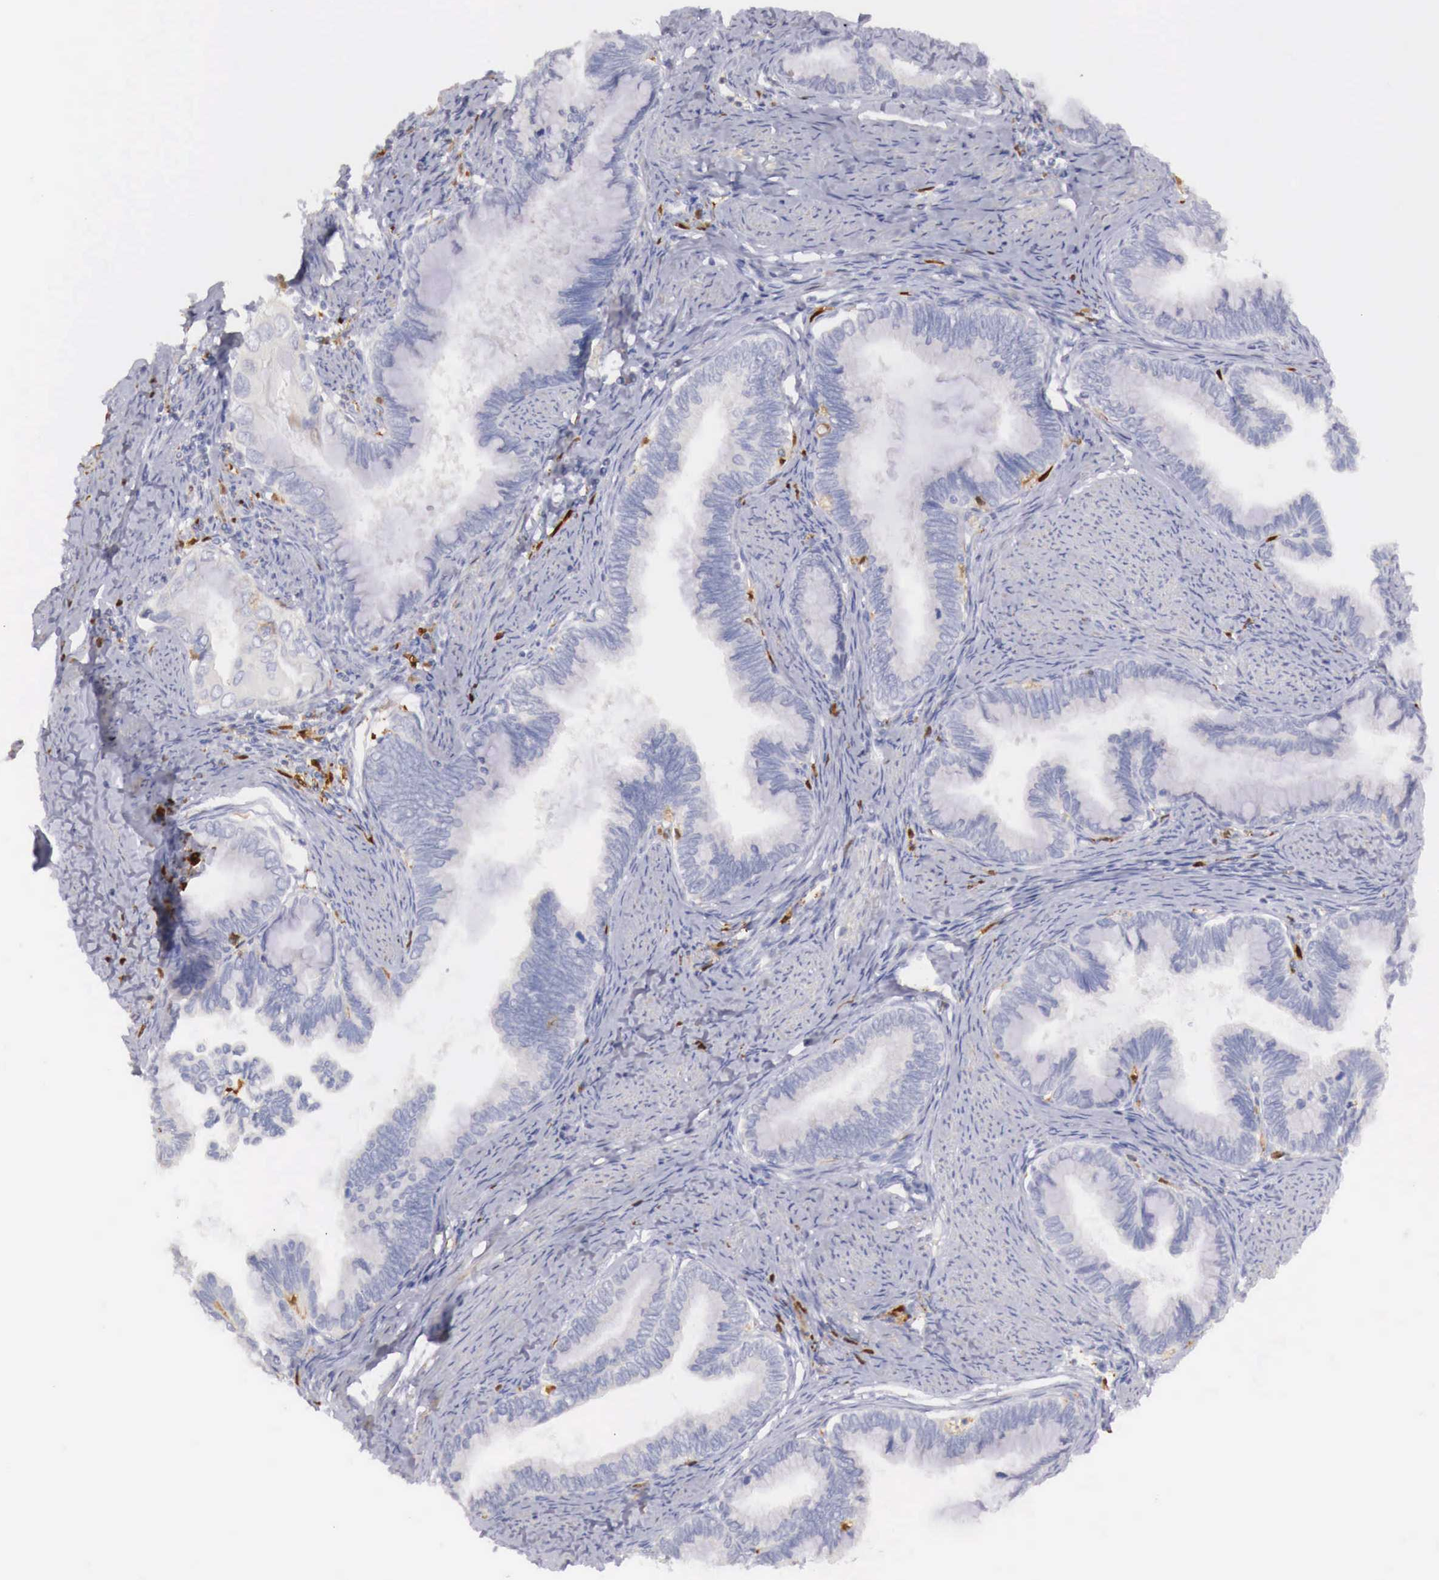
{"staining": {"intensity": "negative", "quantity": "none", "location": "none"}, "tissue": "cervical cancer", "cell_type": "Tumor cells", "image_type": "cancer", "snomed": [{"axis": "morphology", "description": "Adenocarcinoma, NOS"}, {"axis": "topography", "description": "Cervix"}], "caption": "This is an immunohistochemistry (IHC) micrograph of cervical cancer (adenocarcinoma). There is no positivity in tumor cells.", "gene": "RENBP", "patient": {"sex": "female", "age": 49}}